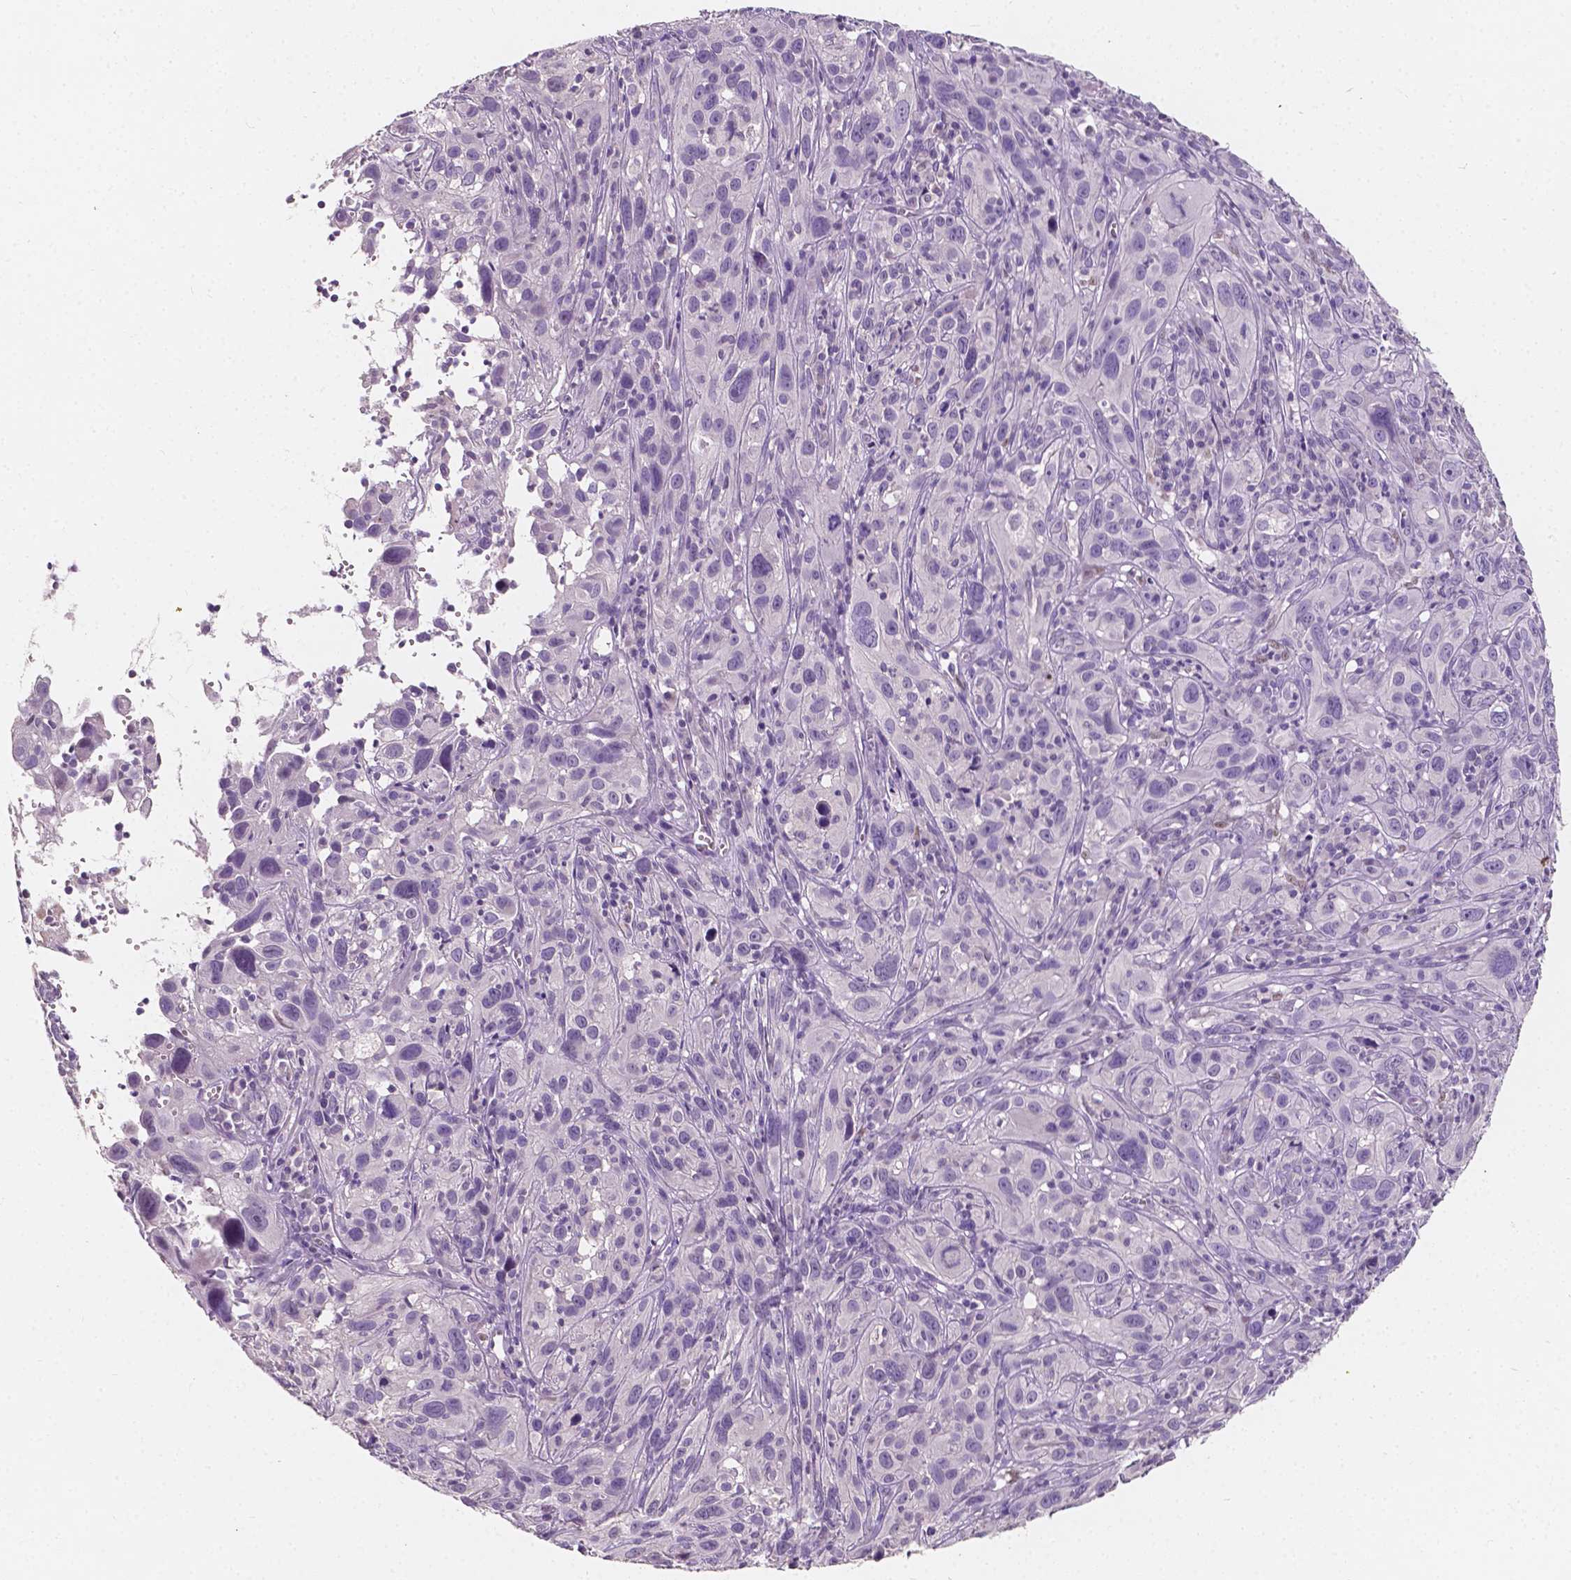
{"staining": {"intensity": "negative", "quantity": "none", "location": "none"}, "tissue": "cervical cancer", "cell_type": "Tumor cells", "image_type": "cancer", "snomed": [{"axis": "morphology", "description": "Squamous cell carcinoma, NOS"}, {"axis": "topography", "description": "Cervix"}], "caption": "High power microscopy image of an immunohistochemistry (IHC) histopathology image of cervical squamous cell carcinoma, revealing no significant staining in tumor cells.", "gene": "TAL1", "patient": {"sex": "female", "age": 37}}